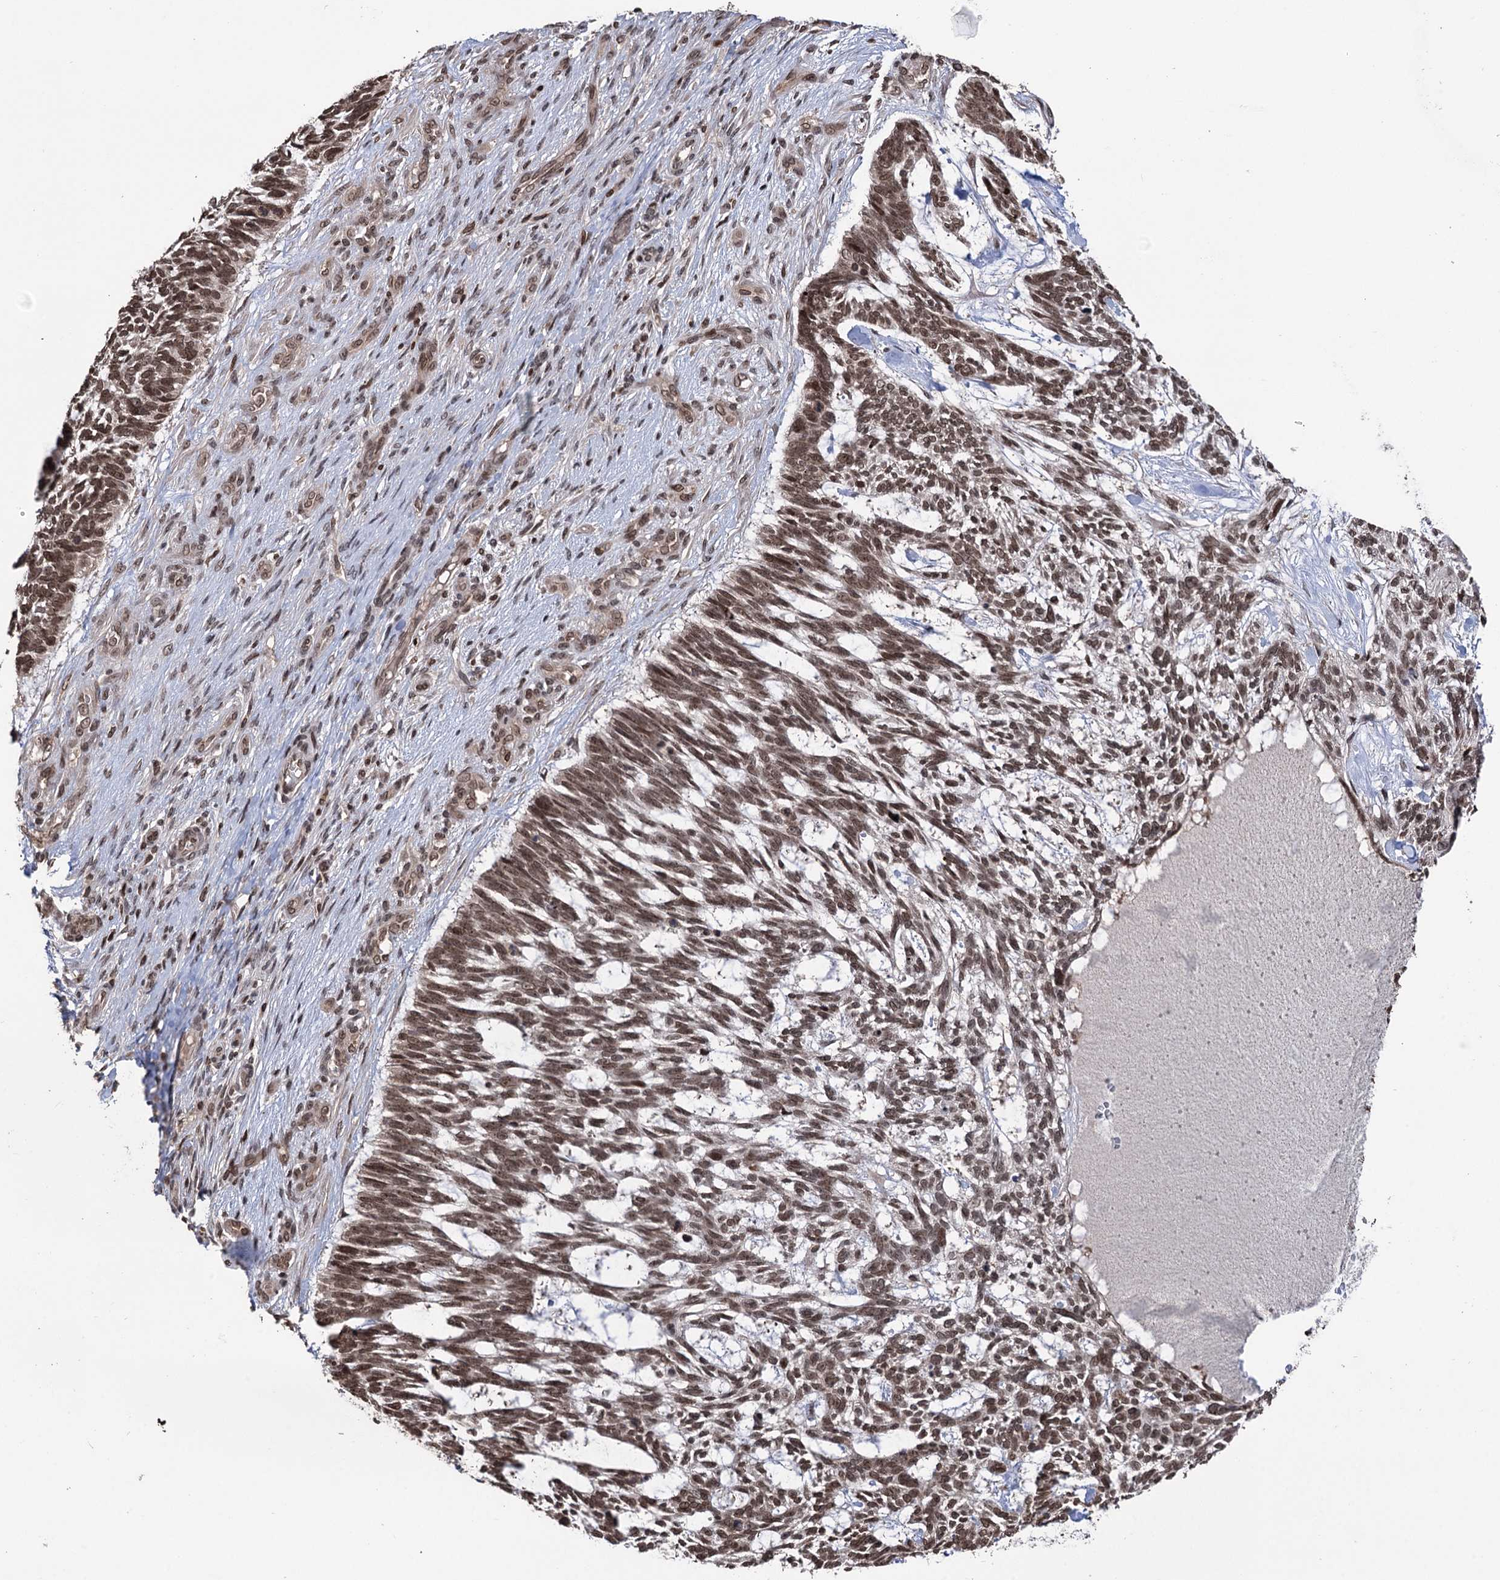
{"staining": {"intensity": "moderate", "quantity": ">75%", "location": "nuclear"}, "tissue": "skin cancer", "cell_type": "Tumor cells", "image_type": "cancer", "snomed": [{"axis": "morphology", "description": "Basal cell carcinoma"}, {"axis": "topography", "description": "Skin"}], "caption": "A photomicrograph showing moderate nuclear staining in approximately >75% of tumor cells in skin cancer (basal cell carcinoma), as visualized by brown immunohistochemical staining.", "gene": "CCDC77", "patient": {"sex": "male", "age": 88}}